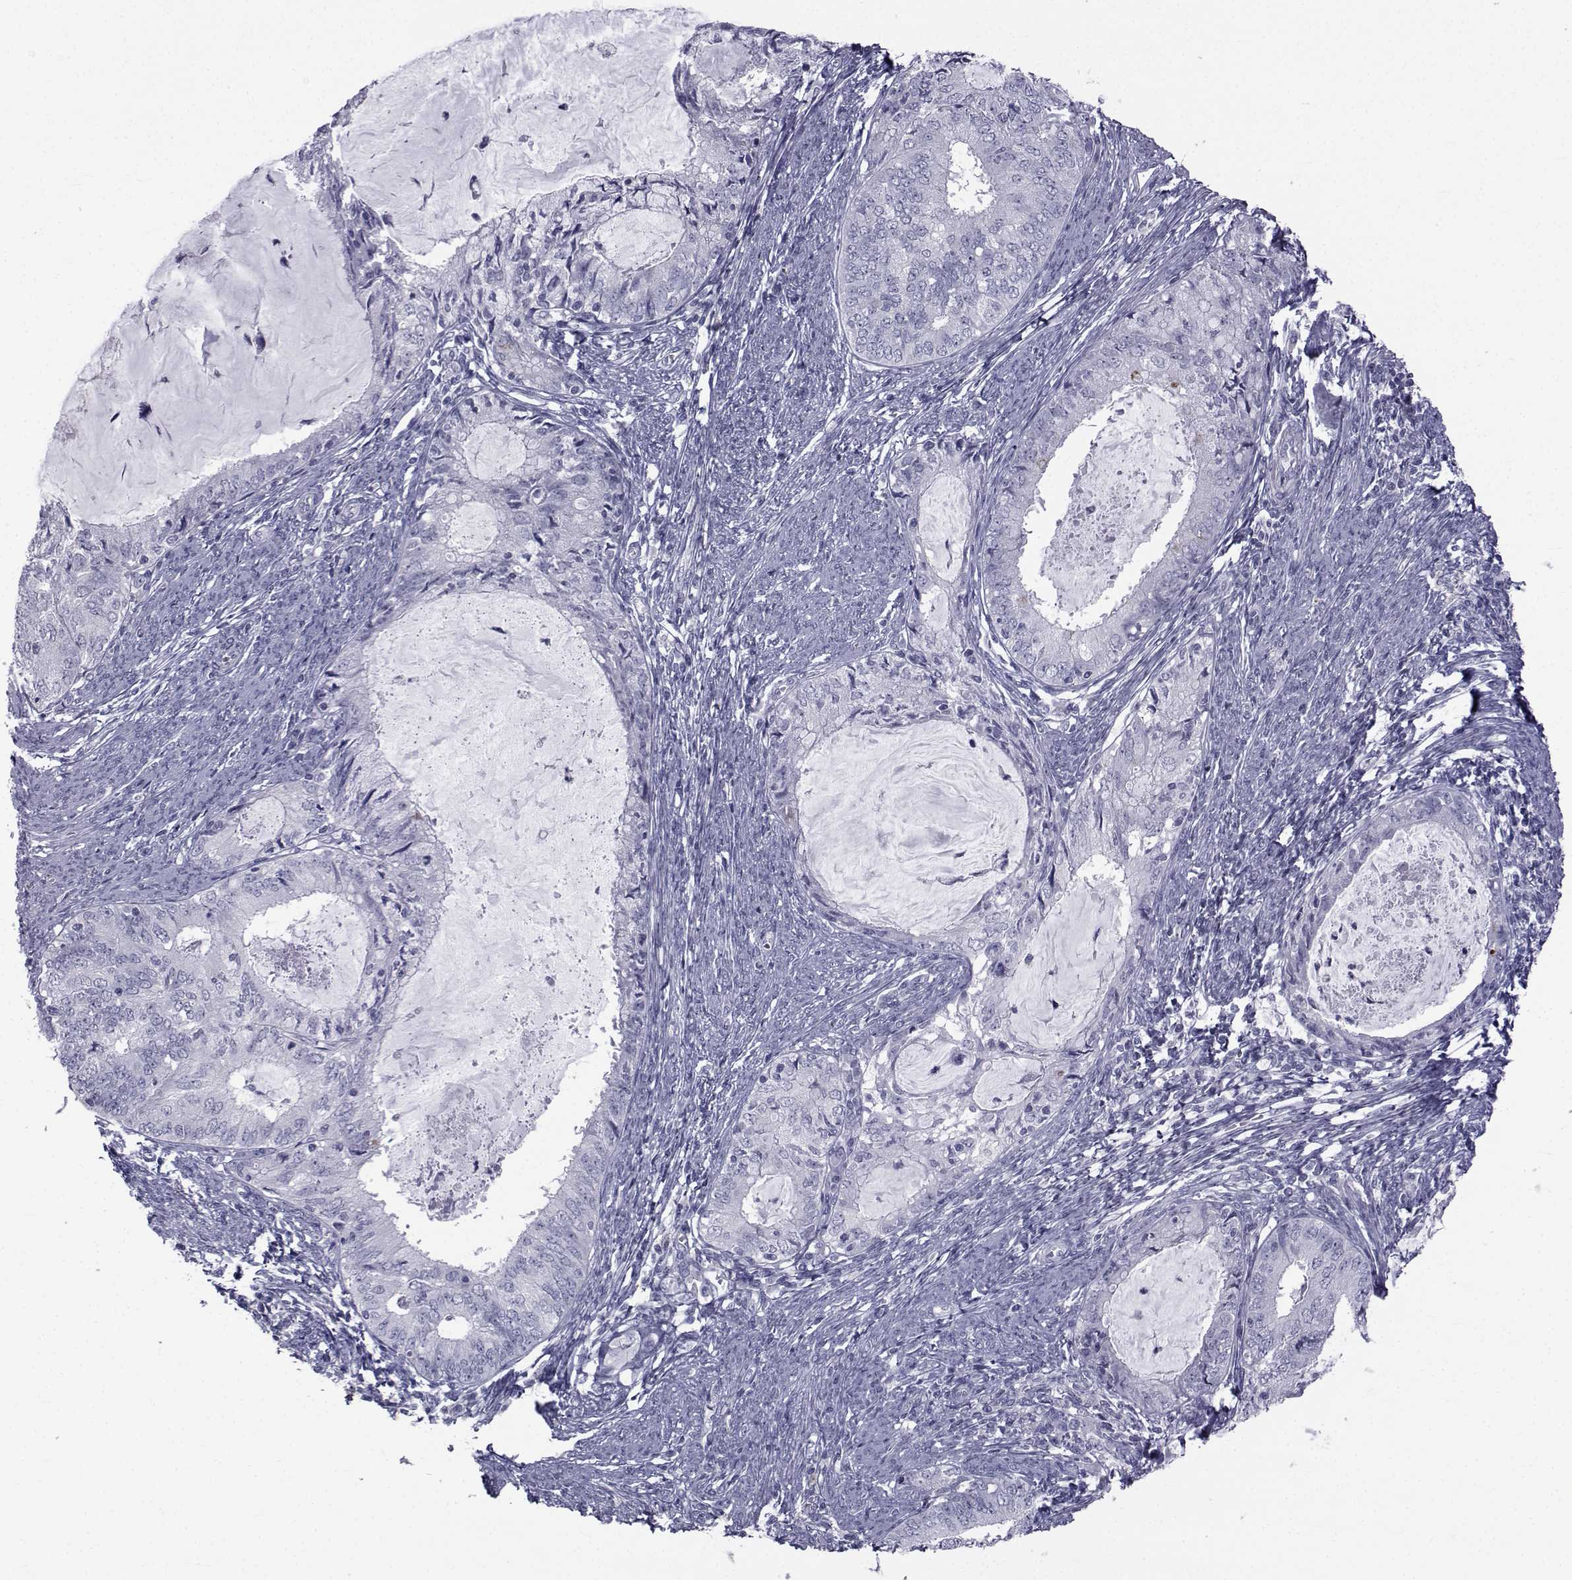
{"staining": {"intensity": "negative", "quantity": "none", "location": "none"}, "tissue": "endometrial cancer", "cell_type": "Tumor cells", "image_type": "cancer", "snomed": [{"axis": "morphology", "description": "Adenocarcinoma, NOS"}, {"axis": "topography", "description": "Endometrium"}], "caption": "A high-resolution histopathology image shows IHC staining of endometrial adenocarcinoma, which demonstrates no significant positivity in tumor cells. (DAB (3,3'-diaminobenzidine) immunohistochemistry (IHC), high magnification).", "gene": "FDXR", "patient": {"sex": "female", "age": 57}}